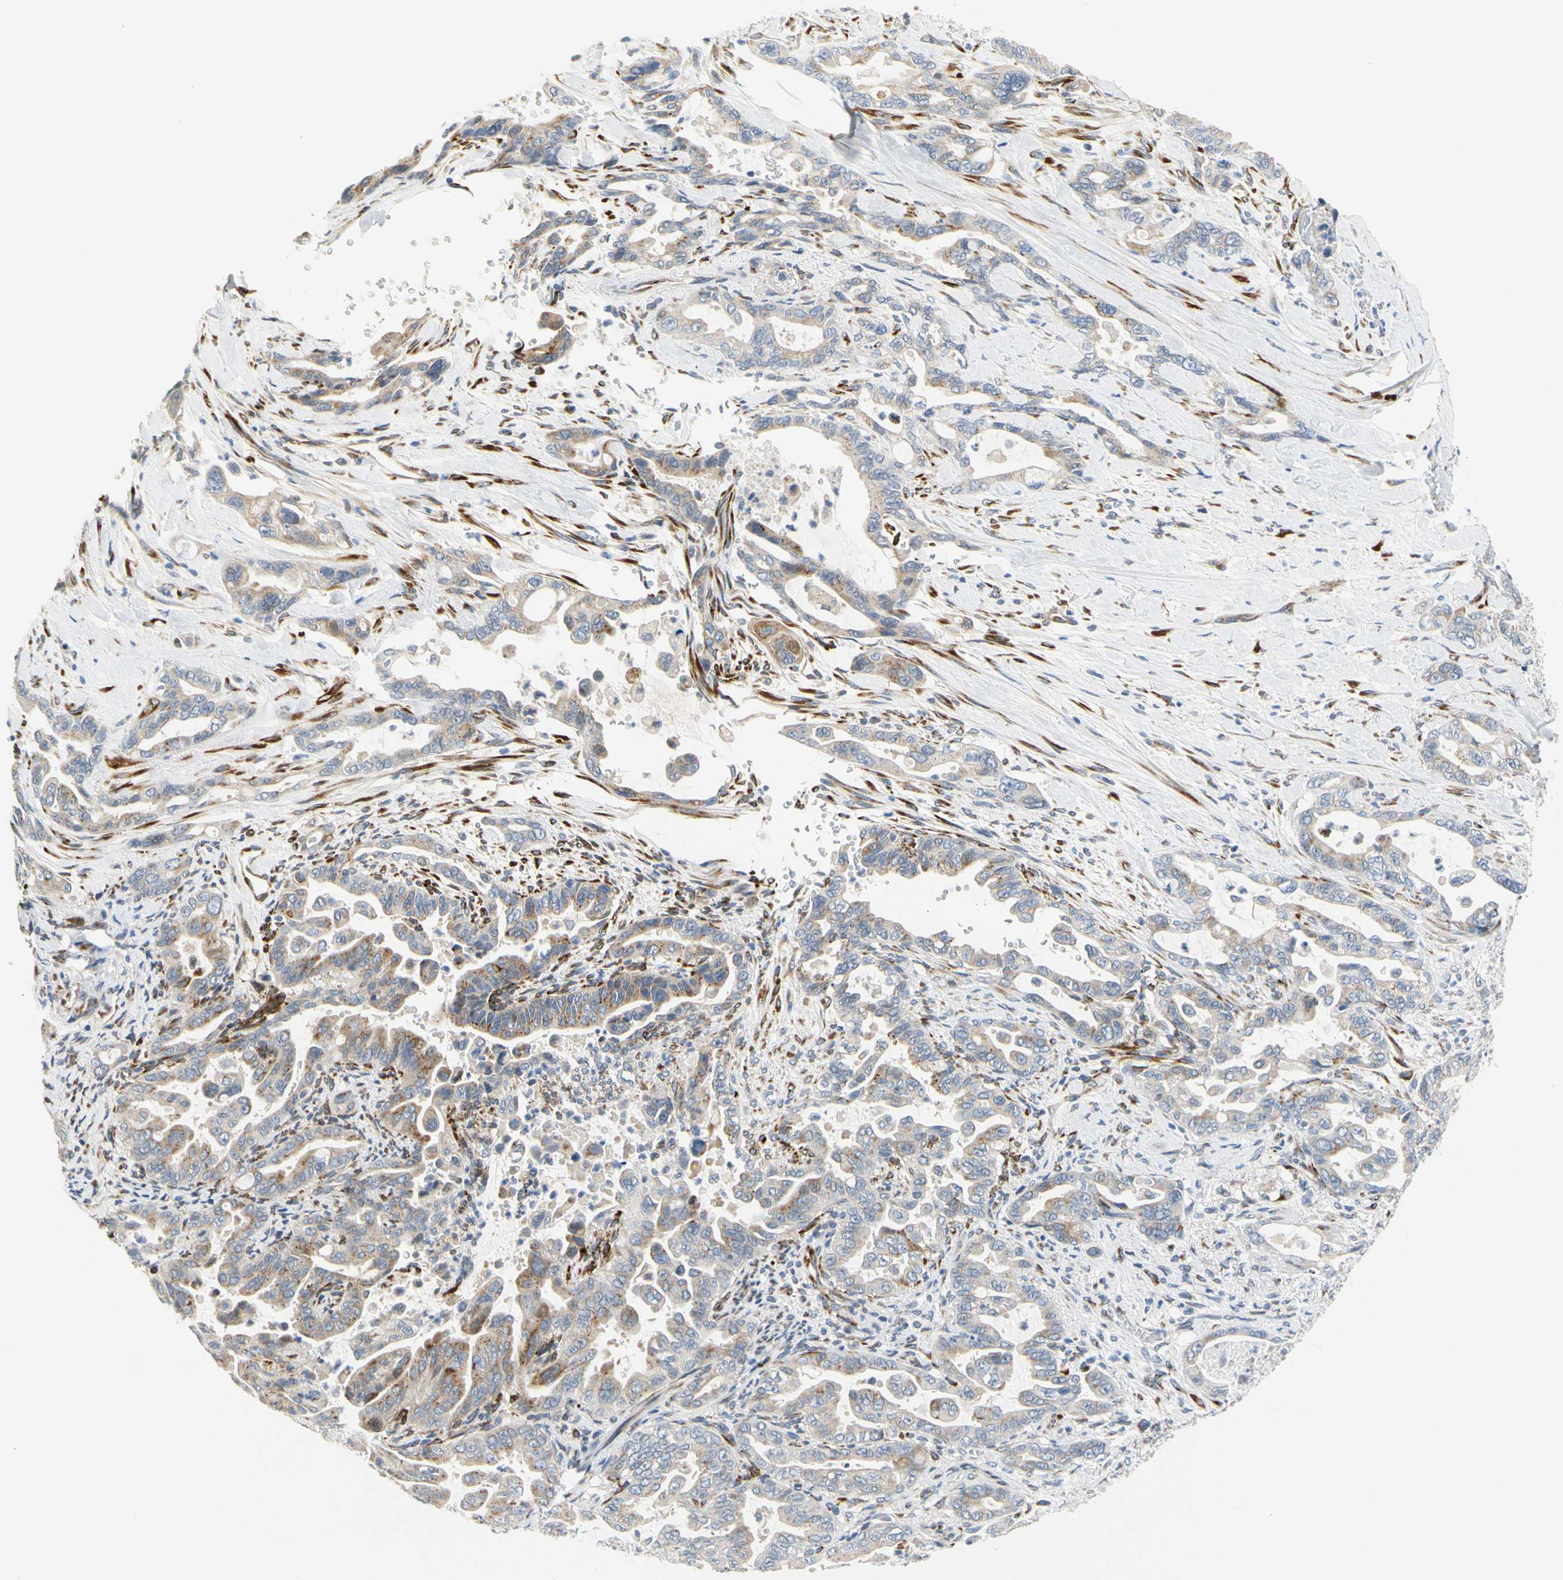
{"staining": {"intensity": "moderate", "quantity": "<25%", "location": "cytoplasmic/membranous"}, "tissue": "pancreatic cancer", "cell_type": "Tumor cells", "image_type": "cancer", "snomed": [{"axis": "morphology", "description": "Adenocarcinoma, NOS"}, {"axis": "topography", "description": "Pancreas"}], "caption": "DAB immunohistochemical staining of human adenocarcinoma (pancreatic) demonstrates moderate cytoplasmic/membranous protein positivity in approximately <25% of tumor cells.", "gene": "ZNF236", "patient": {"sex": "male", "age": 70}}